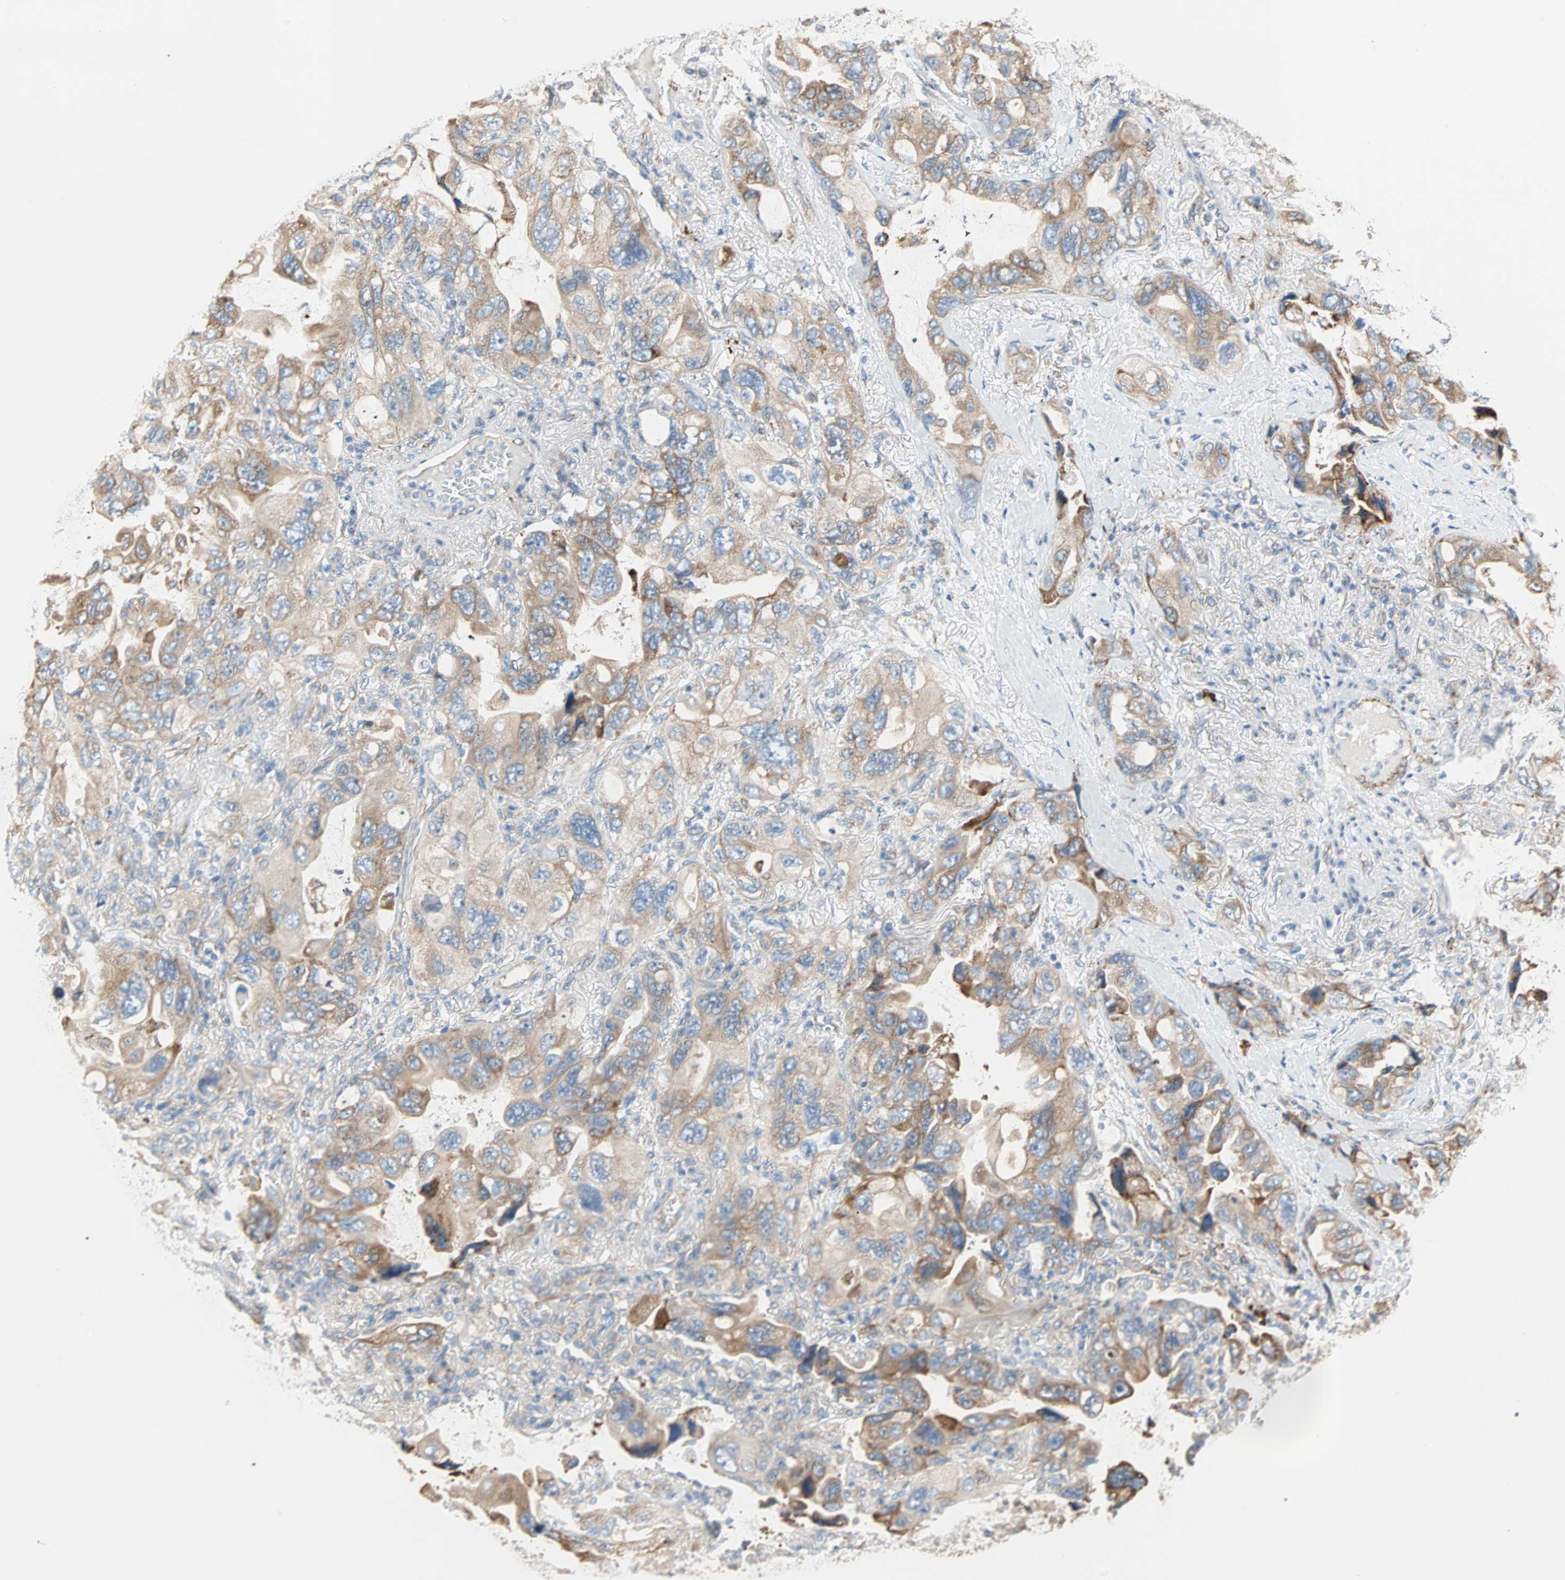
{"staining": {"intensity": "moderate", "quantity": ">75%", "location": "cytoplasmic/membranous"}, "tissue": "lung cancer", "cell_type": "Tumor cells", "image_type": "cancer", "snomed": [{"axis": "morphology", "description": "Squamous cell carcinoma, NOS"}, {"axis": "topography", "description": "Lung"}], "caption": "Protein analysis of squamous cell carcinoma (lung) tissue reveals moderate cytoplasmic/membranous staining in about >75% of tumor cells. The protein is stained brown, and the nuclei are stained in blue (DAB IHC with brightfield microscopy, high magnification).", "gene": "PLCXD1", "patient": {"sex": "female", "age": 73}}